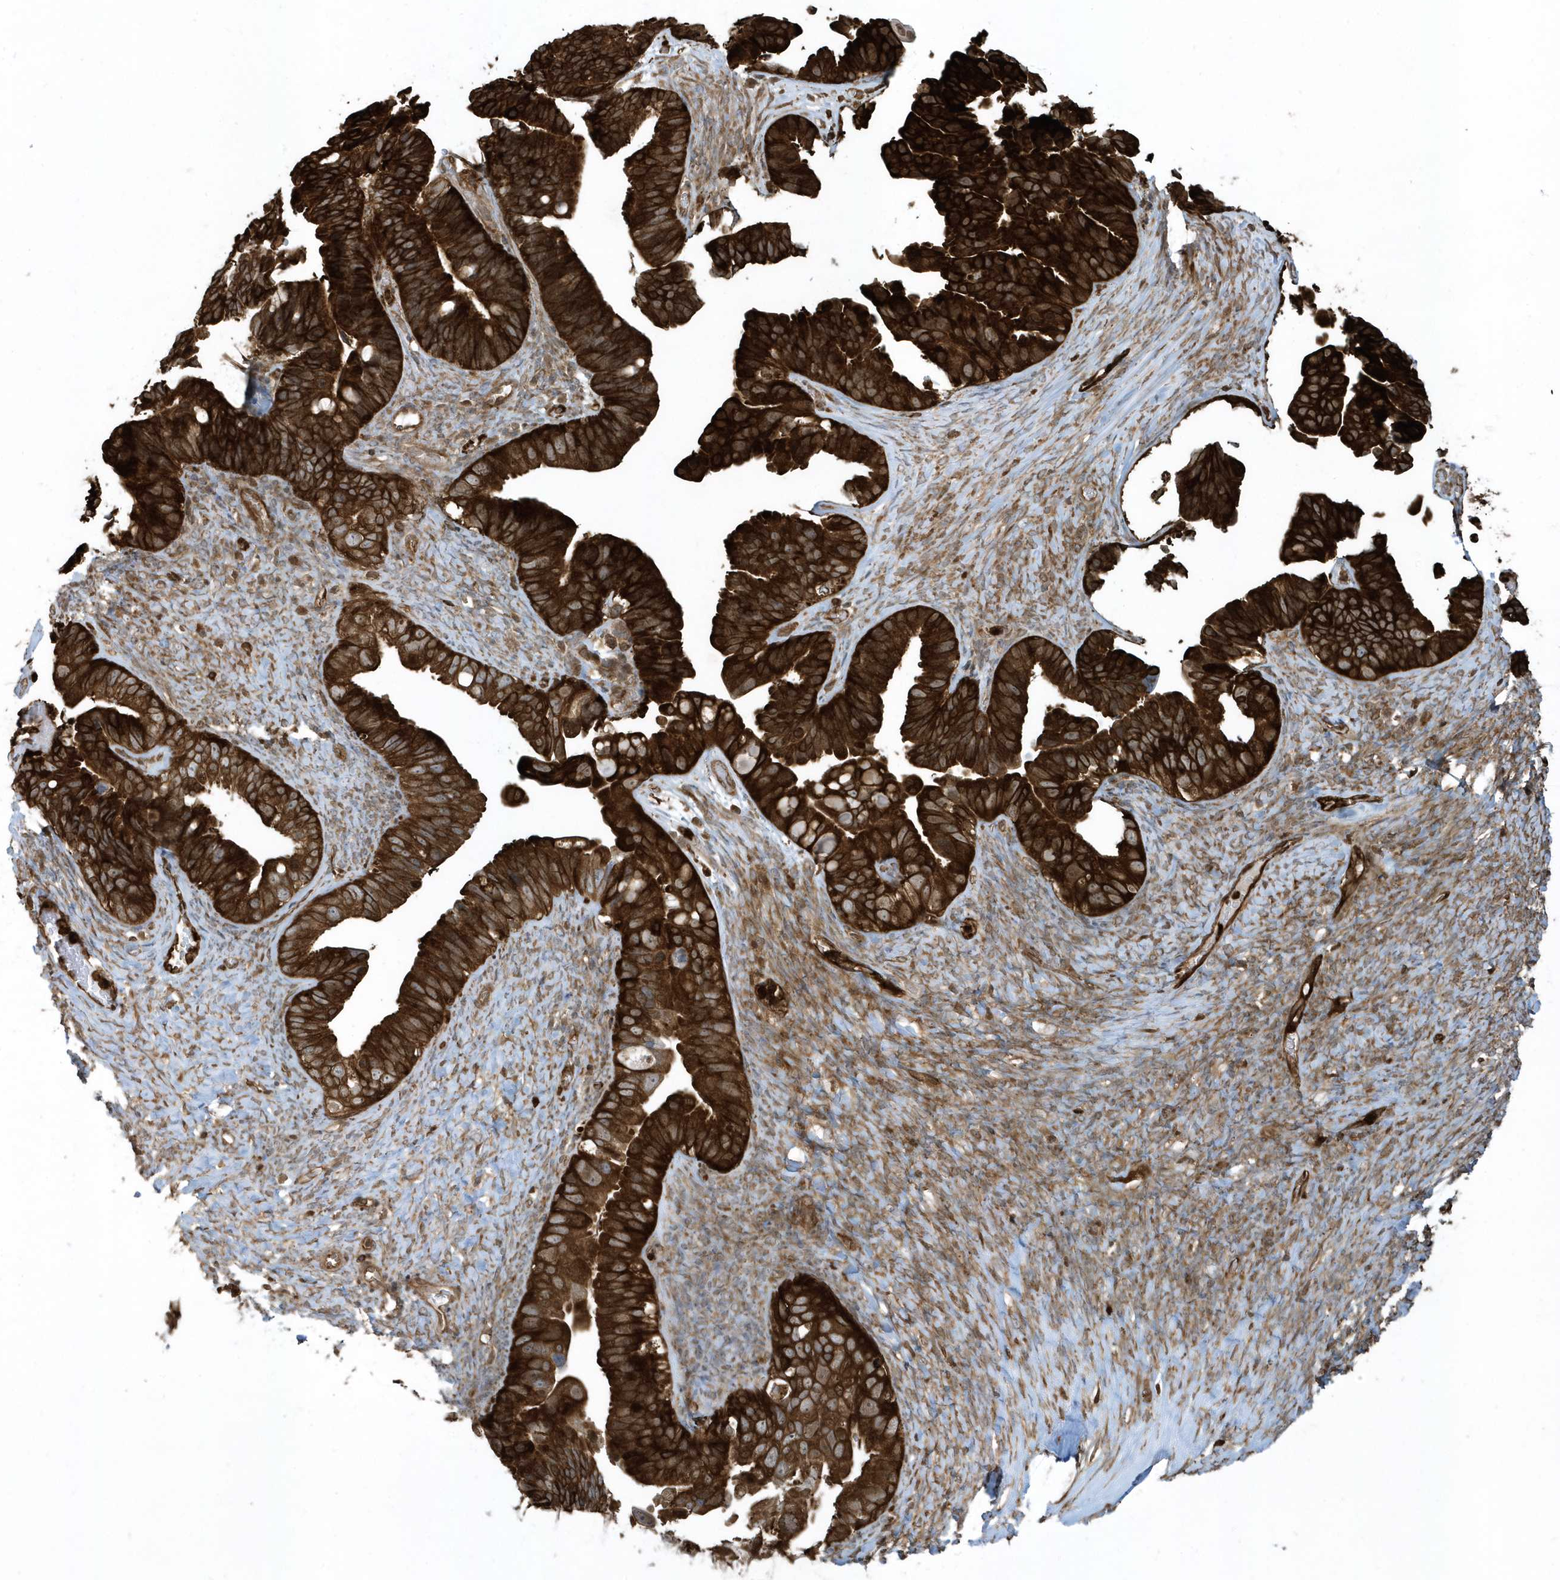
{"staining": {"intensity": "strong", "quantity": ">75%", "location": "cytoplasmic/membranous"}, "tissue": "ovarian cancer", "cell_type": "Tumor cells", "image_type": "cancer", "snomed": [{"axis": "morphology", "description": "Cystadenocarcinoma, serous, NOS"}, {"axis": "topography", "description": "Ovary"}], "caption": "Protein staining by immunohistochemistry displays strong cytoplasmic/membranous positivity in approximately >75% of tumor cells in serous cystadenocarcinoma (ovarian). (Brightfield microscopy of DAB IHC at high magnification).", "gene": "CLCN6", "patient": {"sex": "female", "age": 56}}